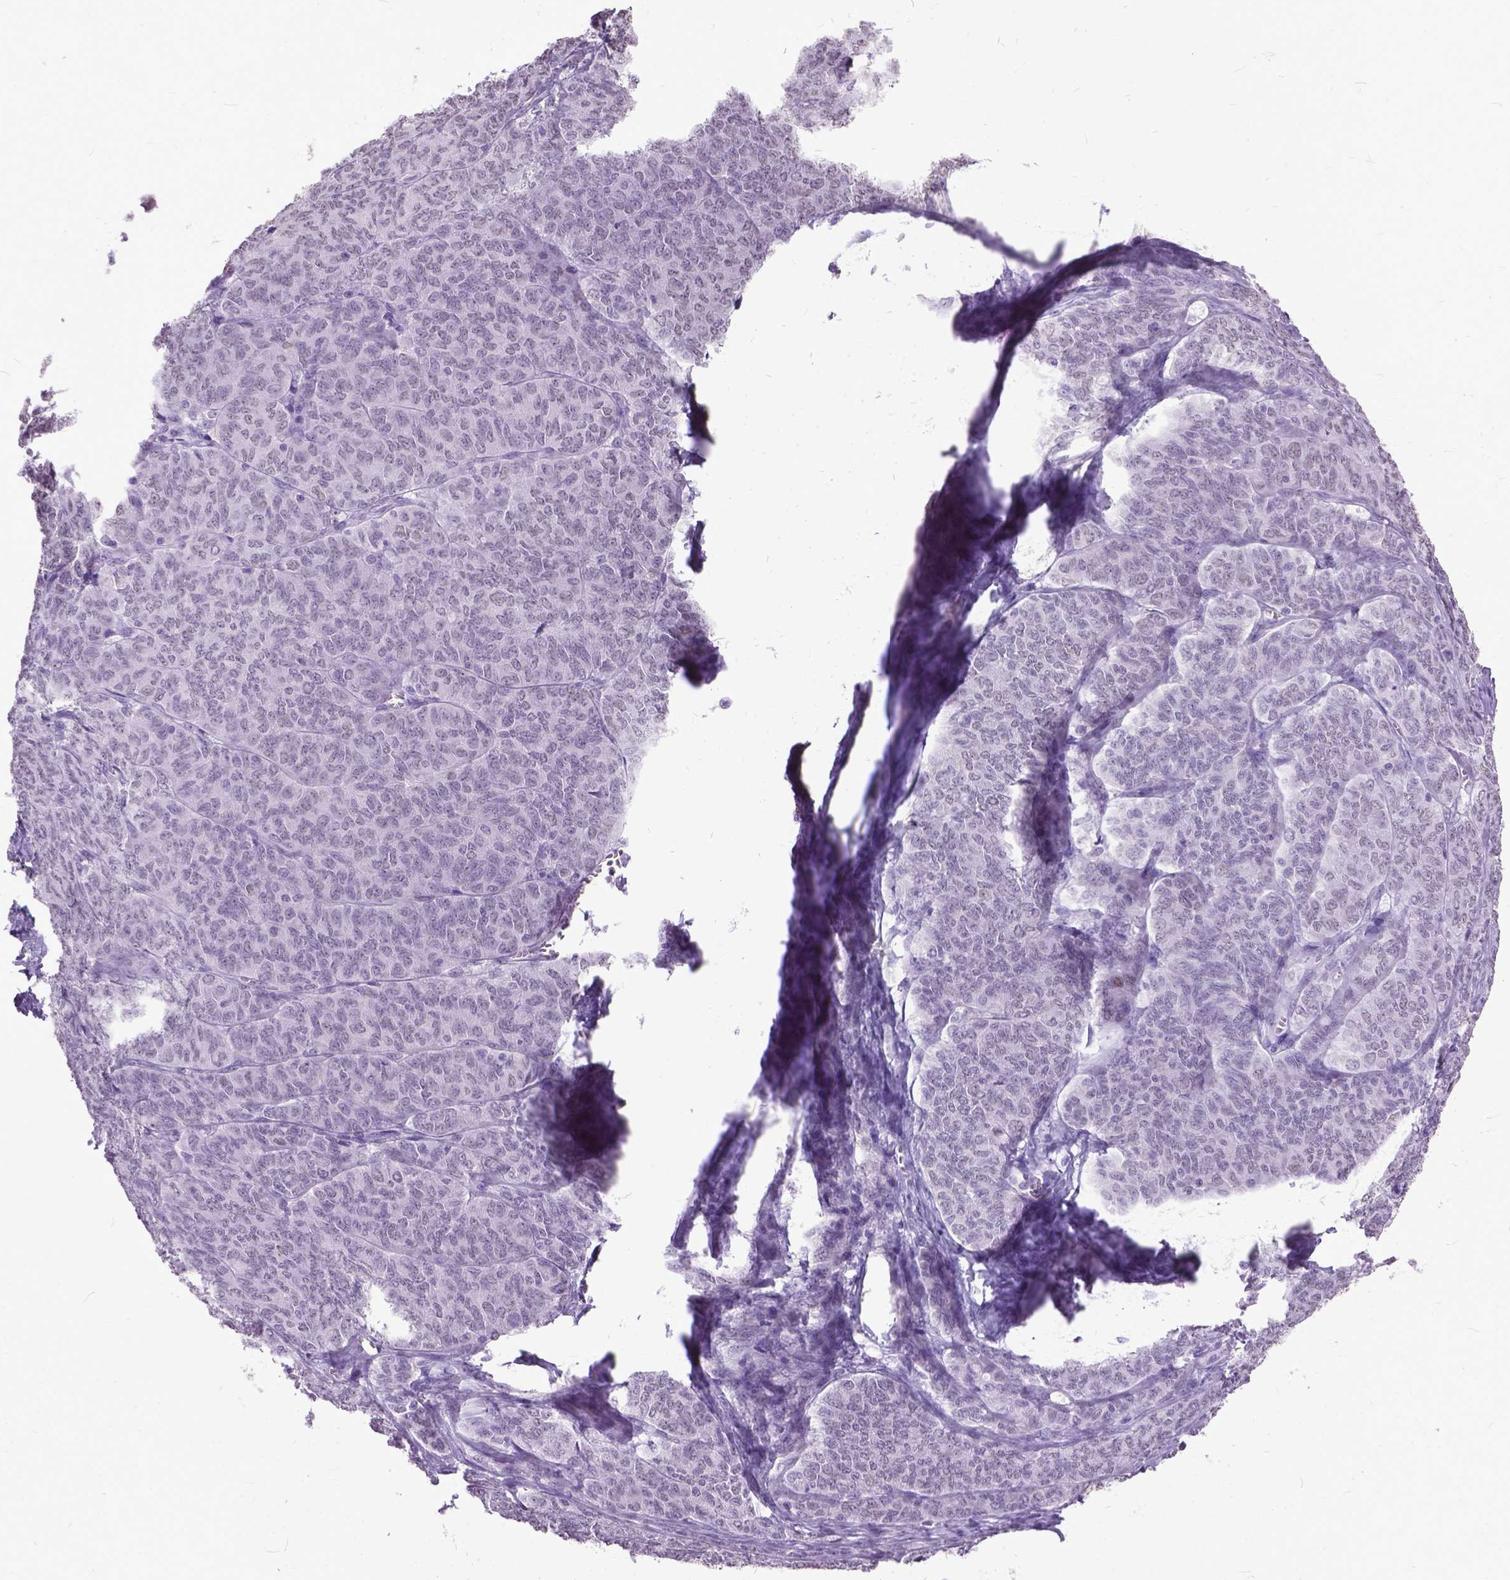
{"staining": {"intensity": "negative", "quantity": "none", "location": "none"}, "tissue": "ovarian cancer", "cell_type": "Tumor cells", "image_type": "cancer", "snomed": [{"axis": "morphology", "description": "Carcinoma, endometroid"}, {"axis": "topography", "description": "Ovary"}], "caption": "Image shows no protein positivity in tumor cells of ovarian endometroid carcinoma tissue.", "gene": "MARCHF10", "patient": {"sex": "female", "age": 80}}